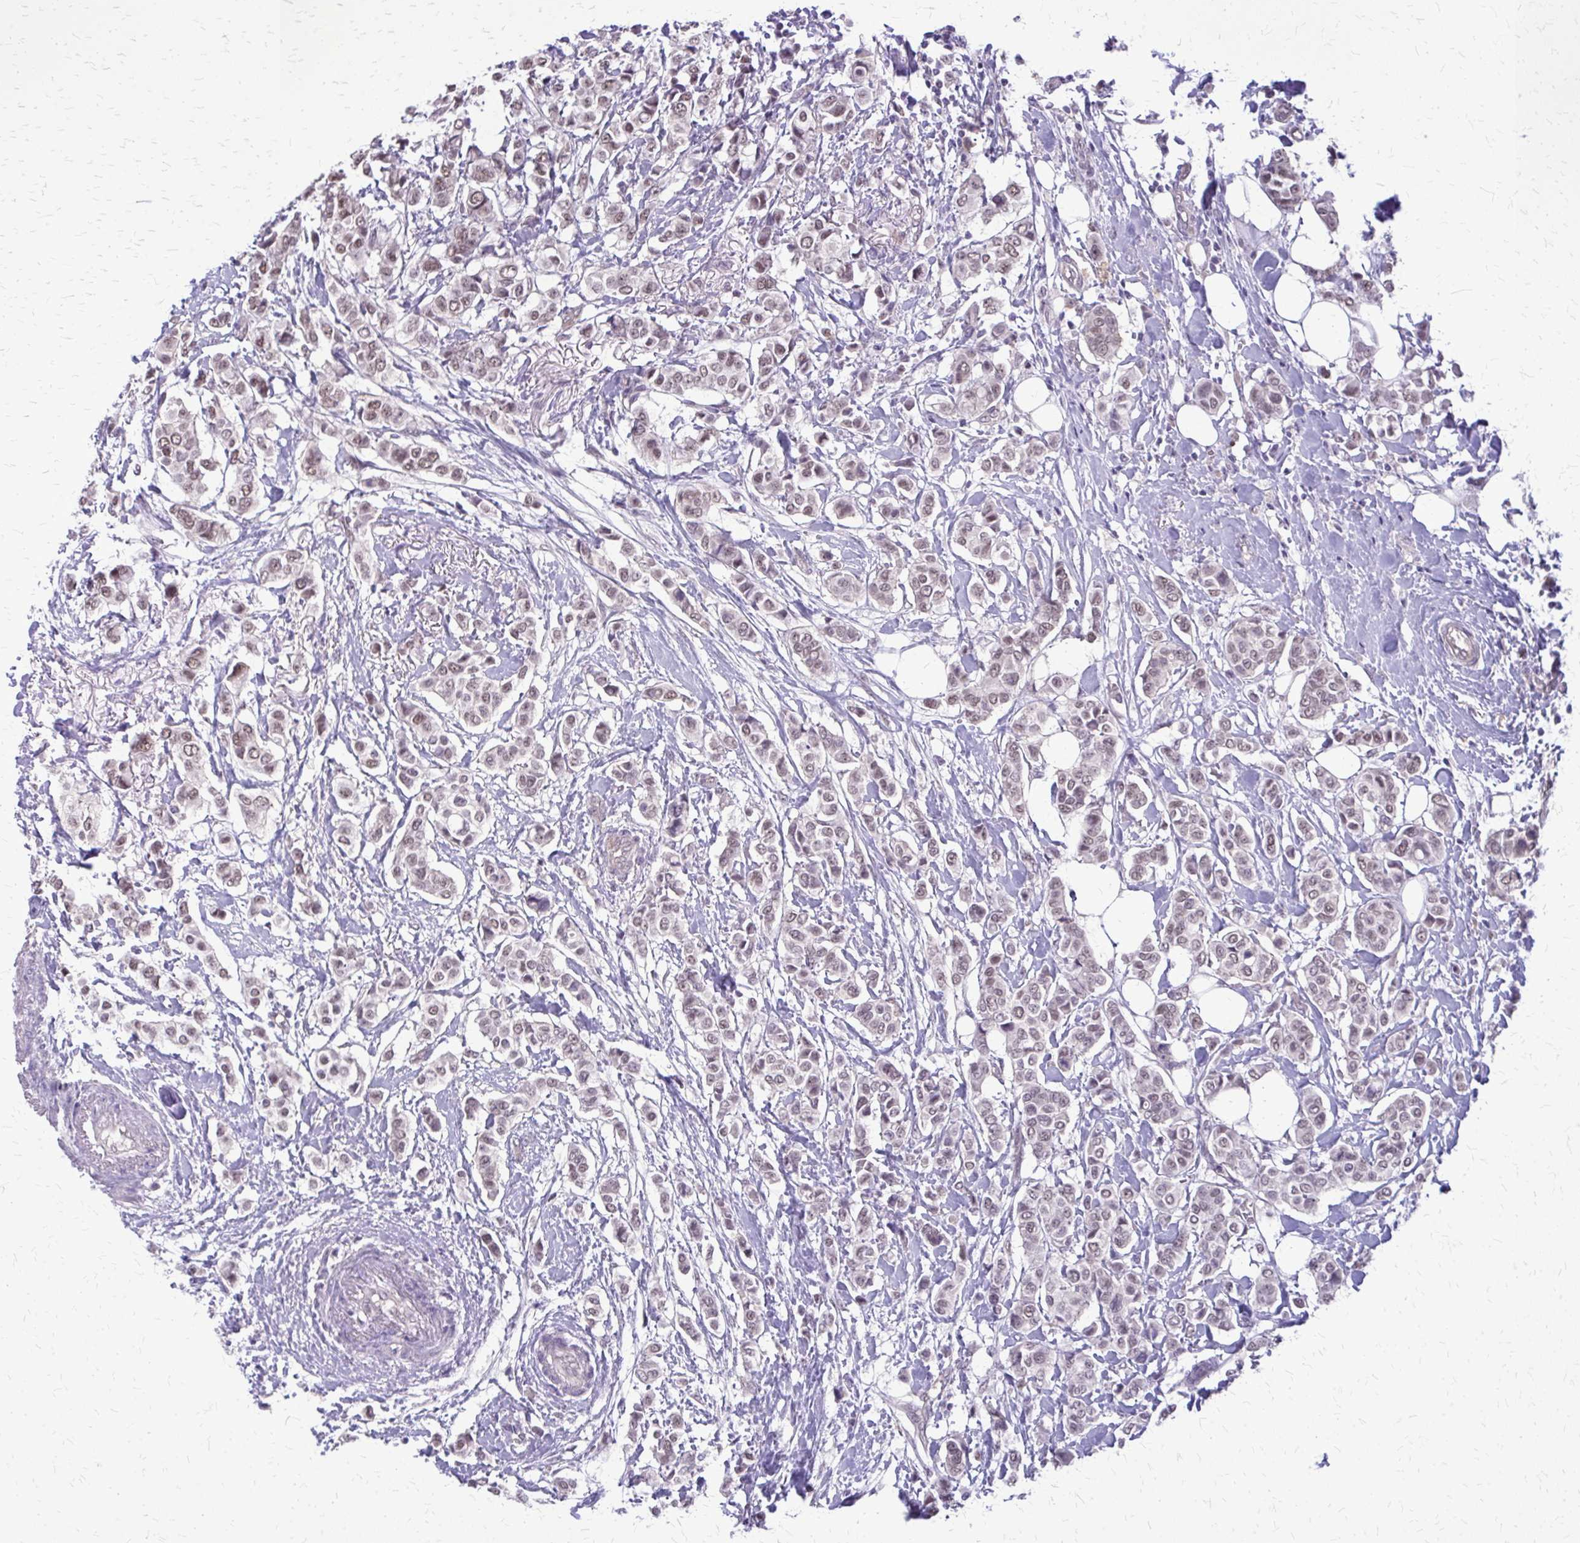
{"staining": {"intensity": "weak", "quantity": "25%-75%", "location": "nuclear"}, "tissue": "breast cancer", "cell_type": "Tumor cells", "image_type": "cancer", "snomed": [{"axis": "morphology", "description": "Lobular carcinoma"}, {"axis": "topography", "description": "Breast"}], "caption": "Breast cancer (lobular carcinoma) stained with a protein marker demonstrates weak staining in tumor cells.", "gene": "PLCB1", "patient": {"sex": "female", "age": 51}}